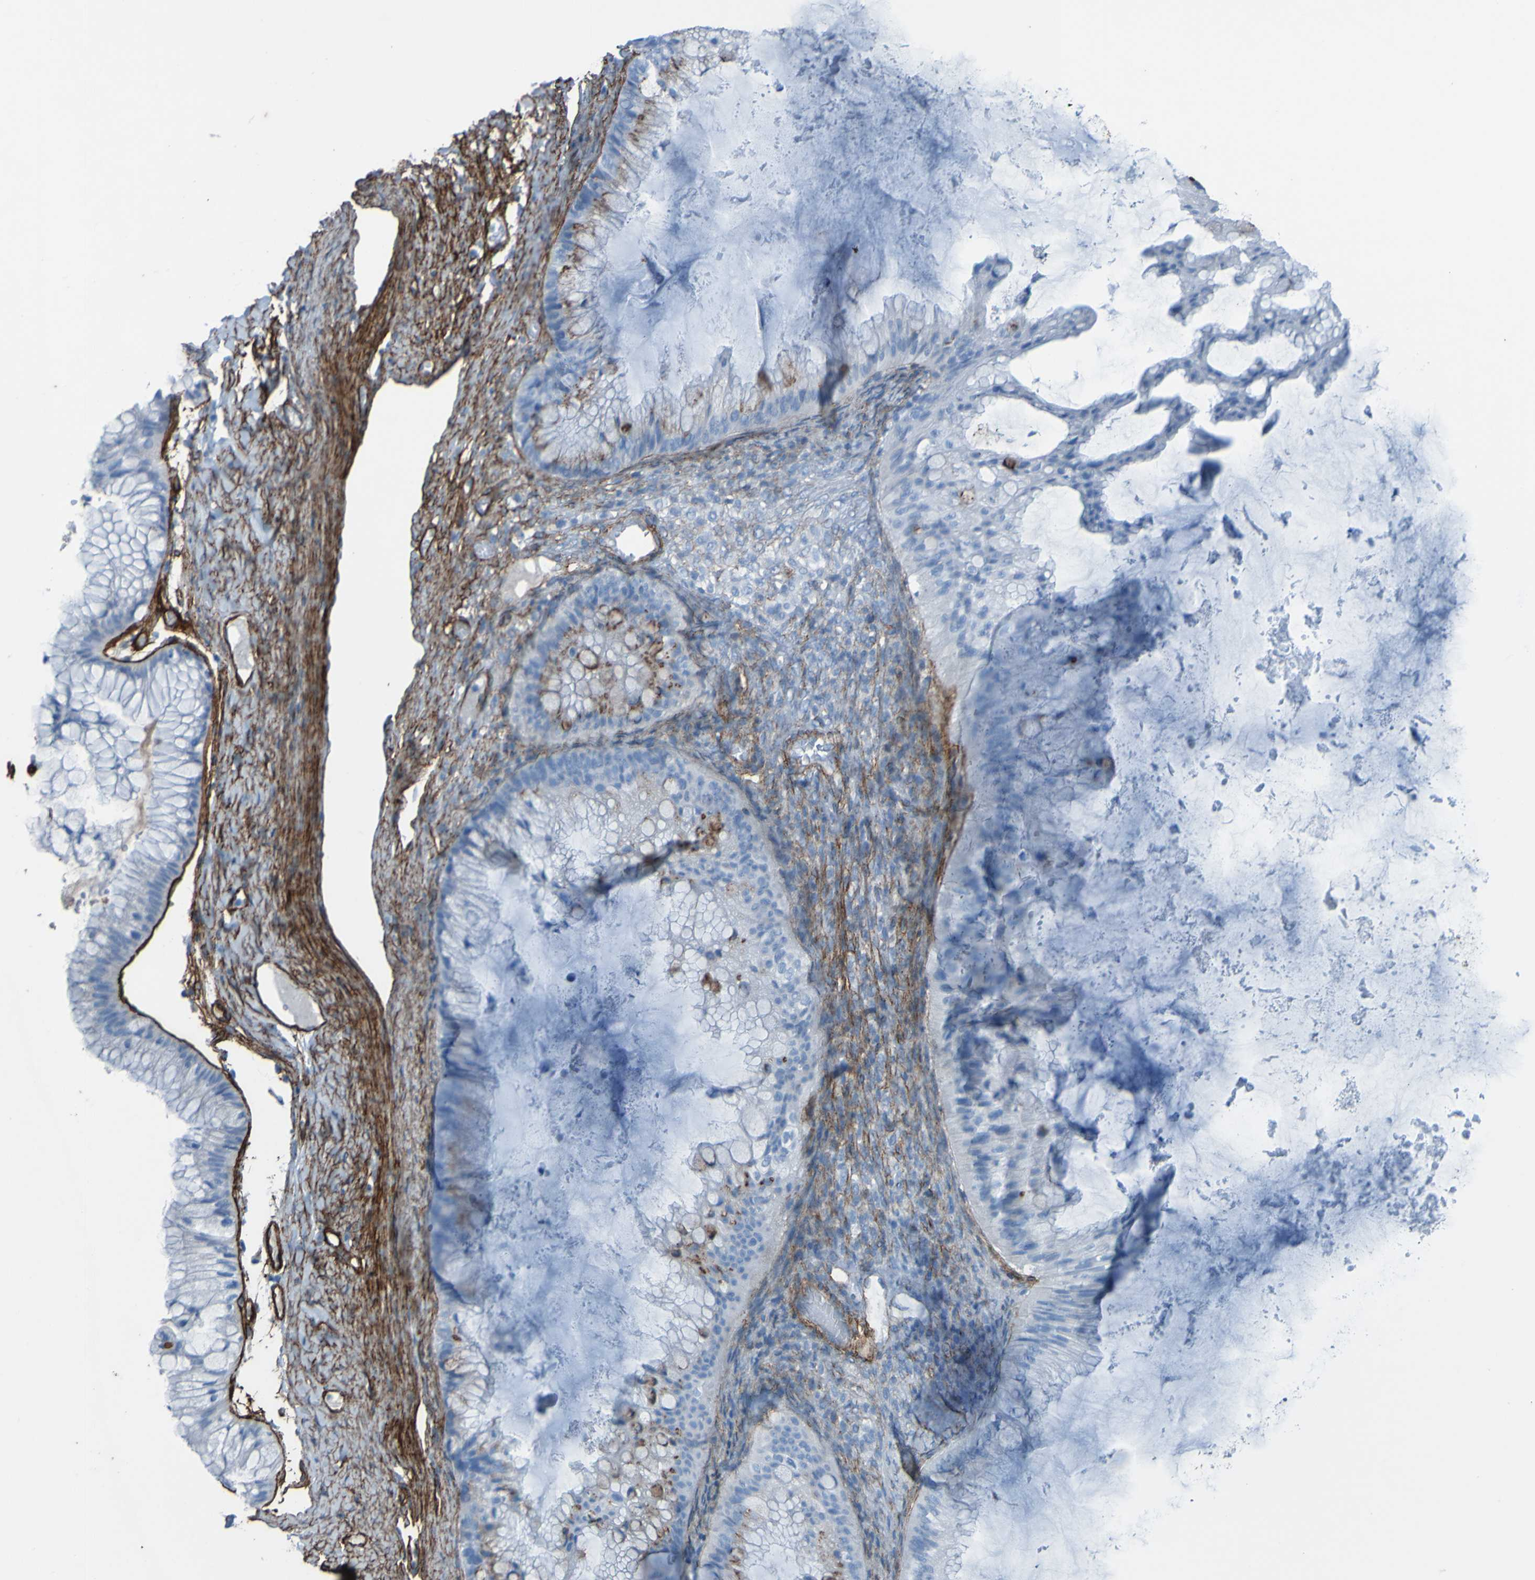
{"staining": {"intensity": "negative", "quantity": "none", "location": "none"}, "tissue": "ovarian cancer", "cell_type": "Tumor cells", "image_type": "cancer", "snomed": [{"axis": "morphology", "description": "Cystadenocarcinoma, mucinous, NOS"}, {"axis": "topography", "description": "Ovary"}], "caption": "Photomicrograph shows no significant protein staining in tumor cells of ovarian mucinous cystadenocarcinoma. (Brightfield microscopy of DAB immunohistochemistry (IHC) at high magnification).", "gene": "COL4A2", "patient": {"sex": "female", "age": 61}}